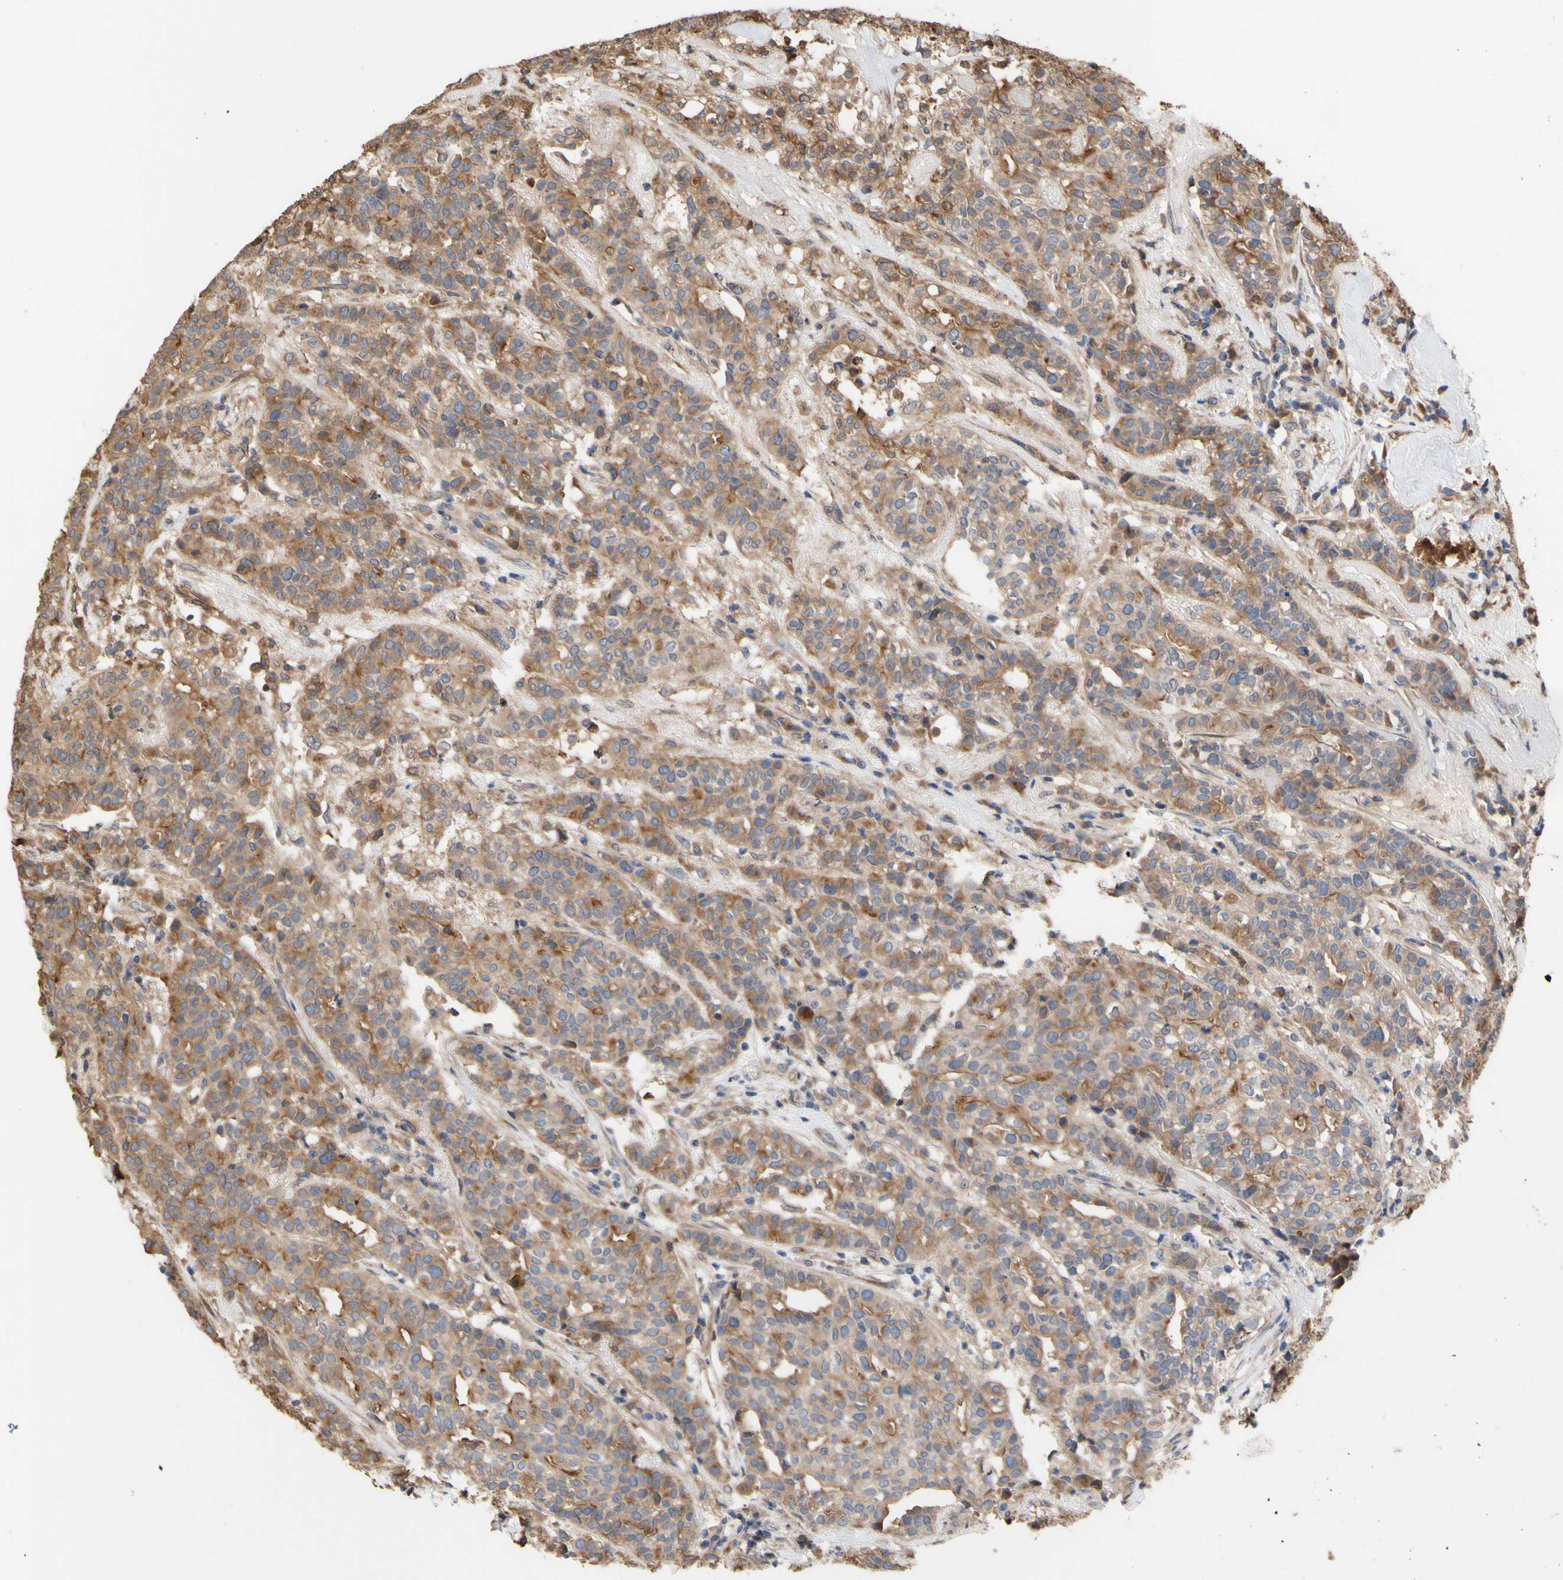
{"staining": {"intensity": "weak", "quantity": ">75%", "location": "cytoplasmic/membranous"}, "tissue": "head and neck cancer", "cell_type": "Tumor cells", "image_type": "cancer", "snomed": [{"axis": "morphology", "description": "Adenocarcinoma, NOS"}, {"axis": "topography", "description": "Salivary gland"}, {"axis": "topography", "description": "Head-Neck"}], "caption": "A brown stain shows weak cytoplasmic/membranous expression of a protein in human adenocarcinoma (head and neck) tumor cells. Immunohistochemistry (ihc) stains the protein of interest in brown and the nuclei are stained blue.", "gene": "NECTIN3", "patient": {"sex": "female", "age": 65}}